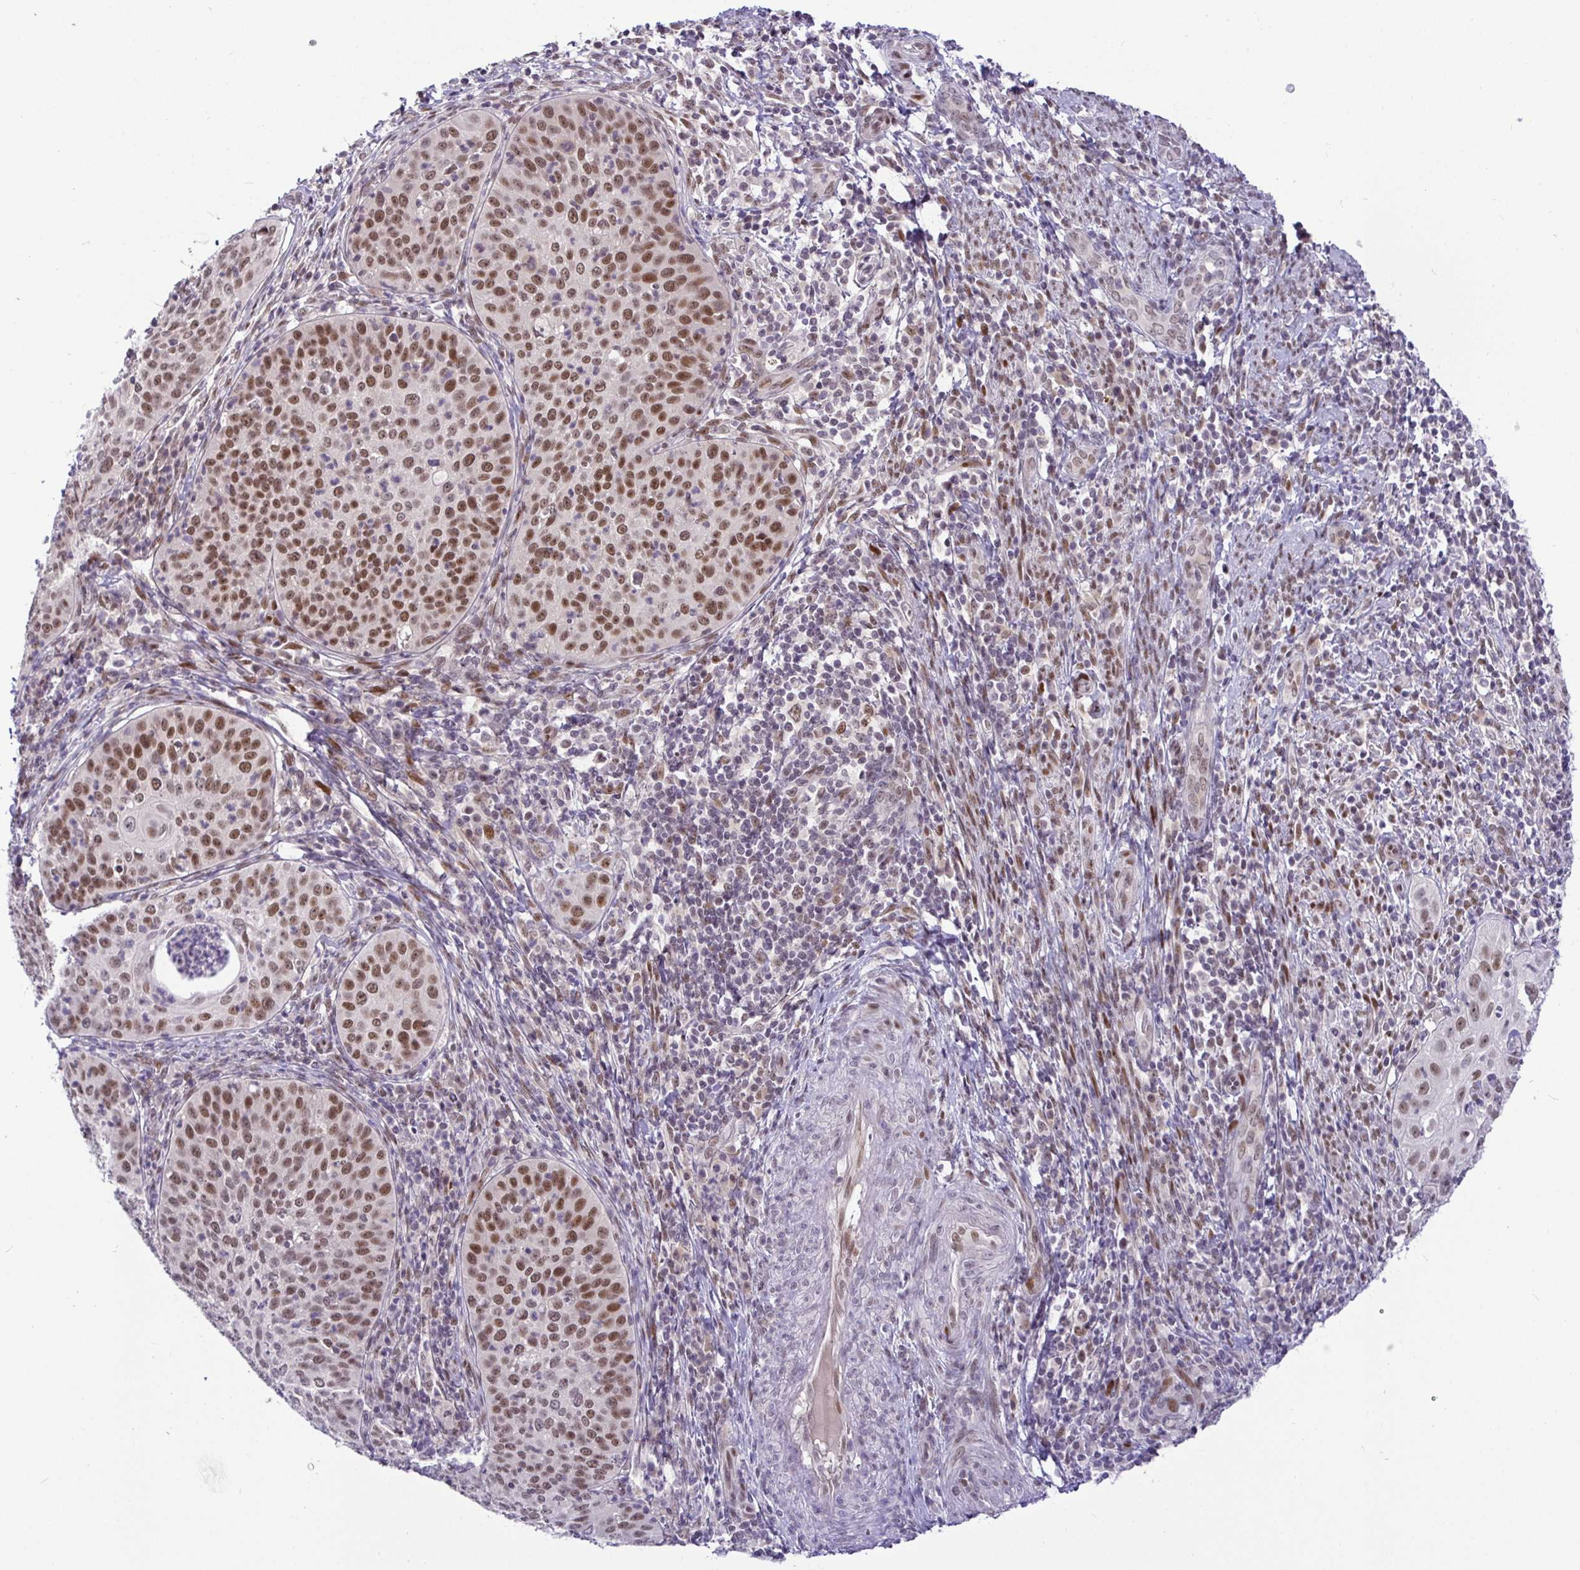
{"staining": {"intensity": "moderate", "quantity": ">75%", "location": "nuclear"}, "tissue": "cervical cancer", "cell_type": "Tumor cells", "image_type": "cancer", "snomed": [{"axis": "morphology", "description": "Squamous cell carcinoma, NOS"}, {"axis": "topography", "description": "Cervix"}], "caption": "DAB immunohistochemical staining of human cervical cancer exhibits moderate nuclear protein expression in about >75% of tumor cells. The staining is performed using DAB brown chromogen to label protein expression. The nuclei are counter-stained blue using hematoxylin.", "gene": "NUP188", "patient": {"sex": "female", "age": 30}}